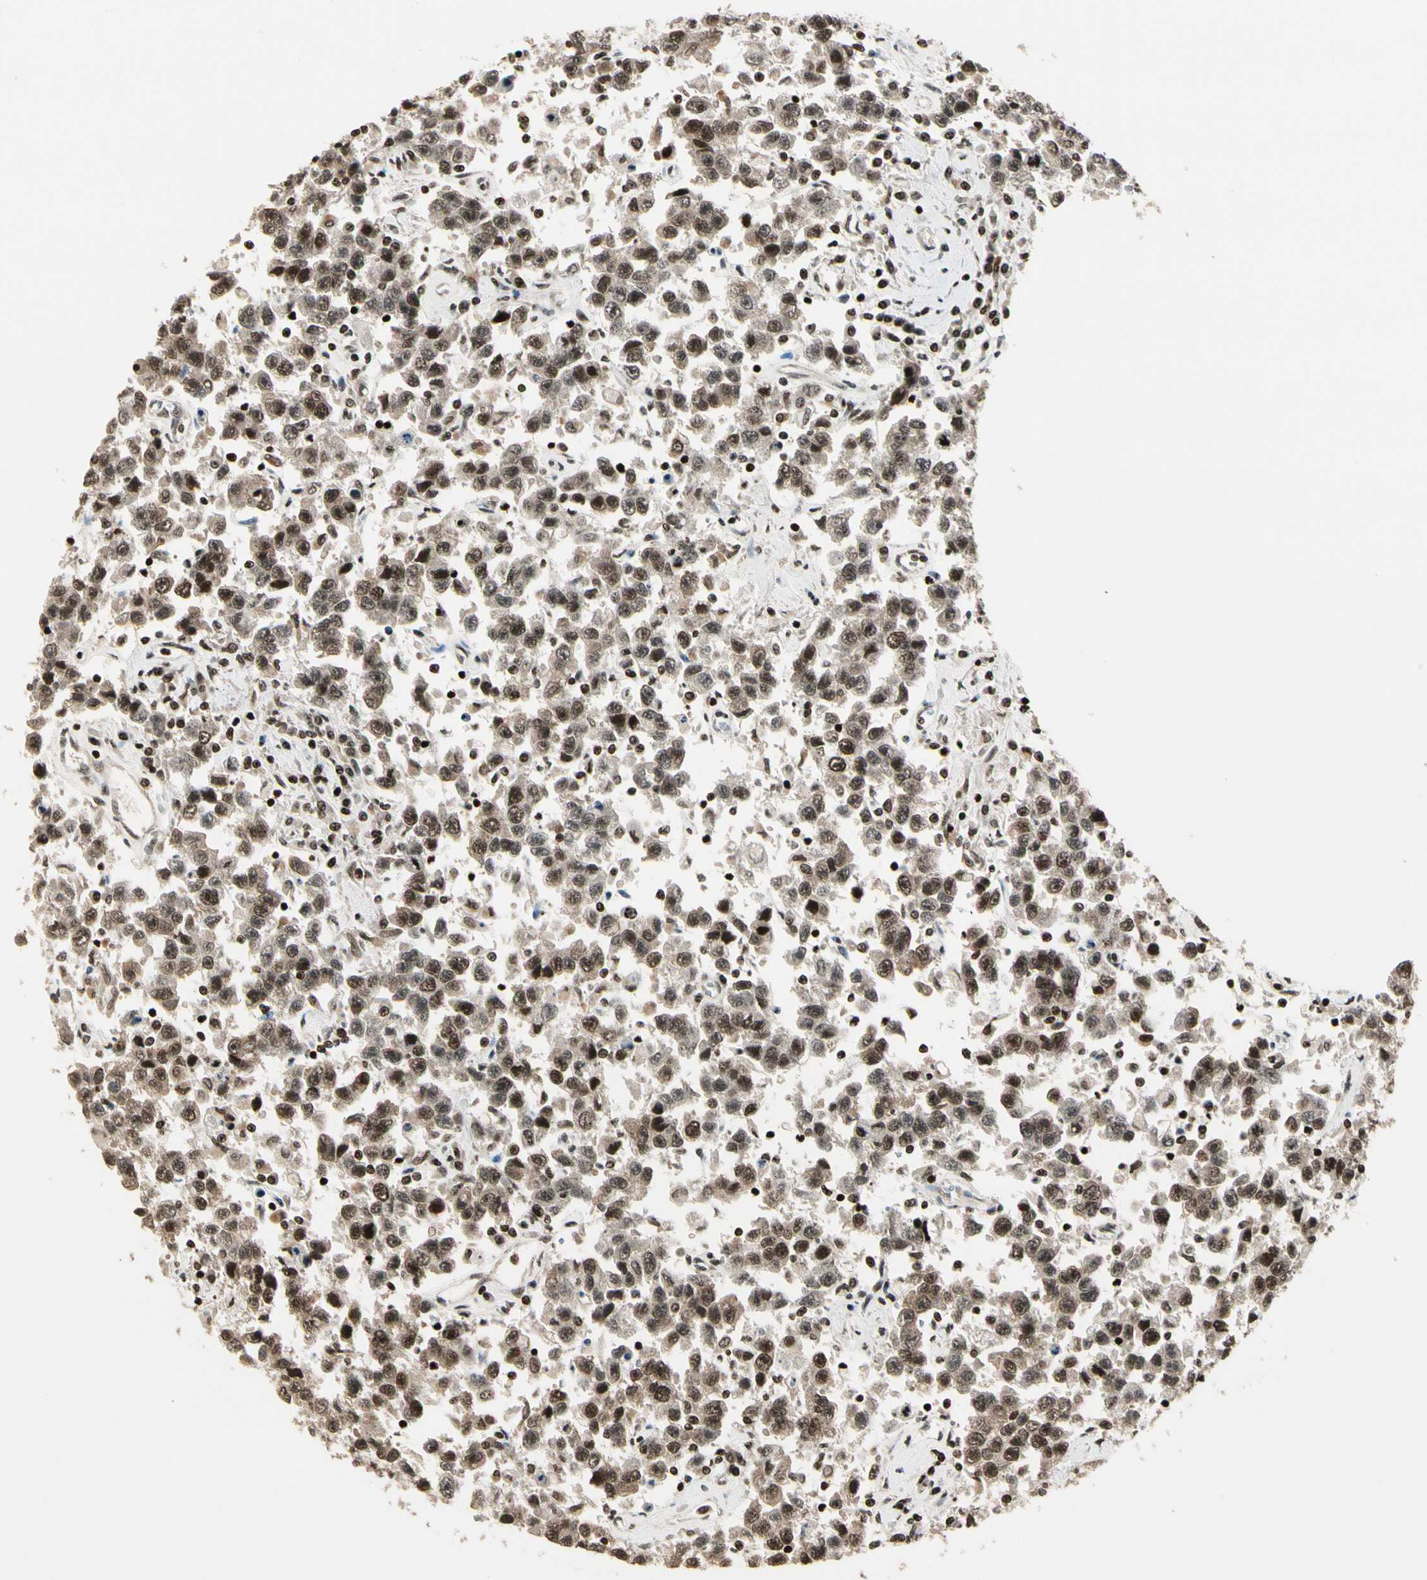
{"staining": {"intensity": "moderate", "quantity": ">75%", "location": "nuclear"}, "tissue": "testis cancer", "cell_type": "Tumor cells", "image_type": "cancer", "snomed": [{"axis": "morphology", "description": "Seminoma, NOS"}, {"axis": "topography", "description": "Testis"}], "caption": "Immunohistochemistry (IHC) (DAB) staining of human testis seminoma reveals moderate nuclear protein expression in about >75% of tumor cells.", "gene": "TSHZ3", "patient": {"sex": "male", "age": 41}}